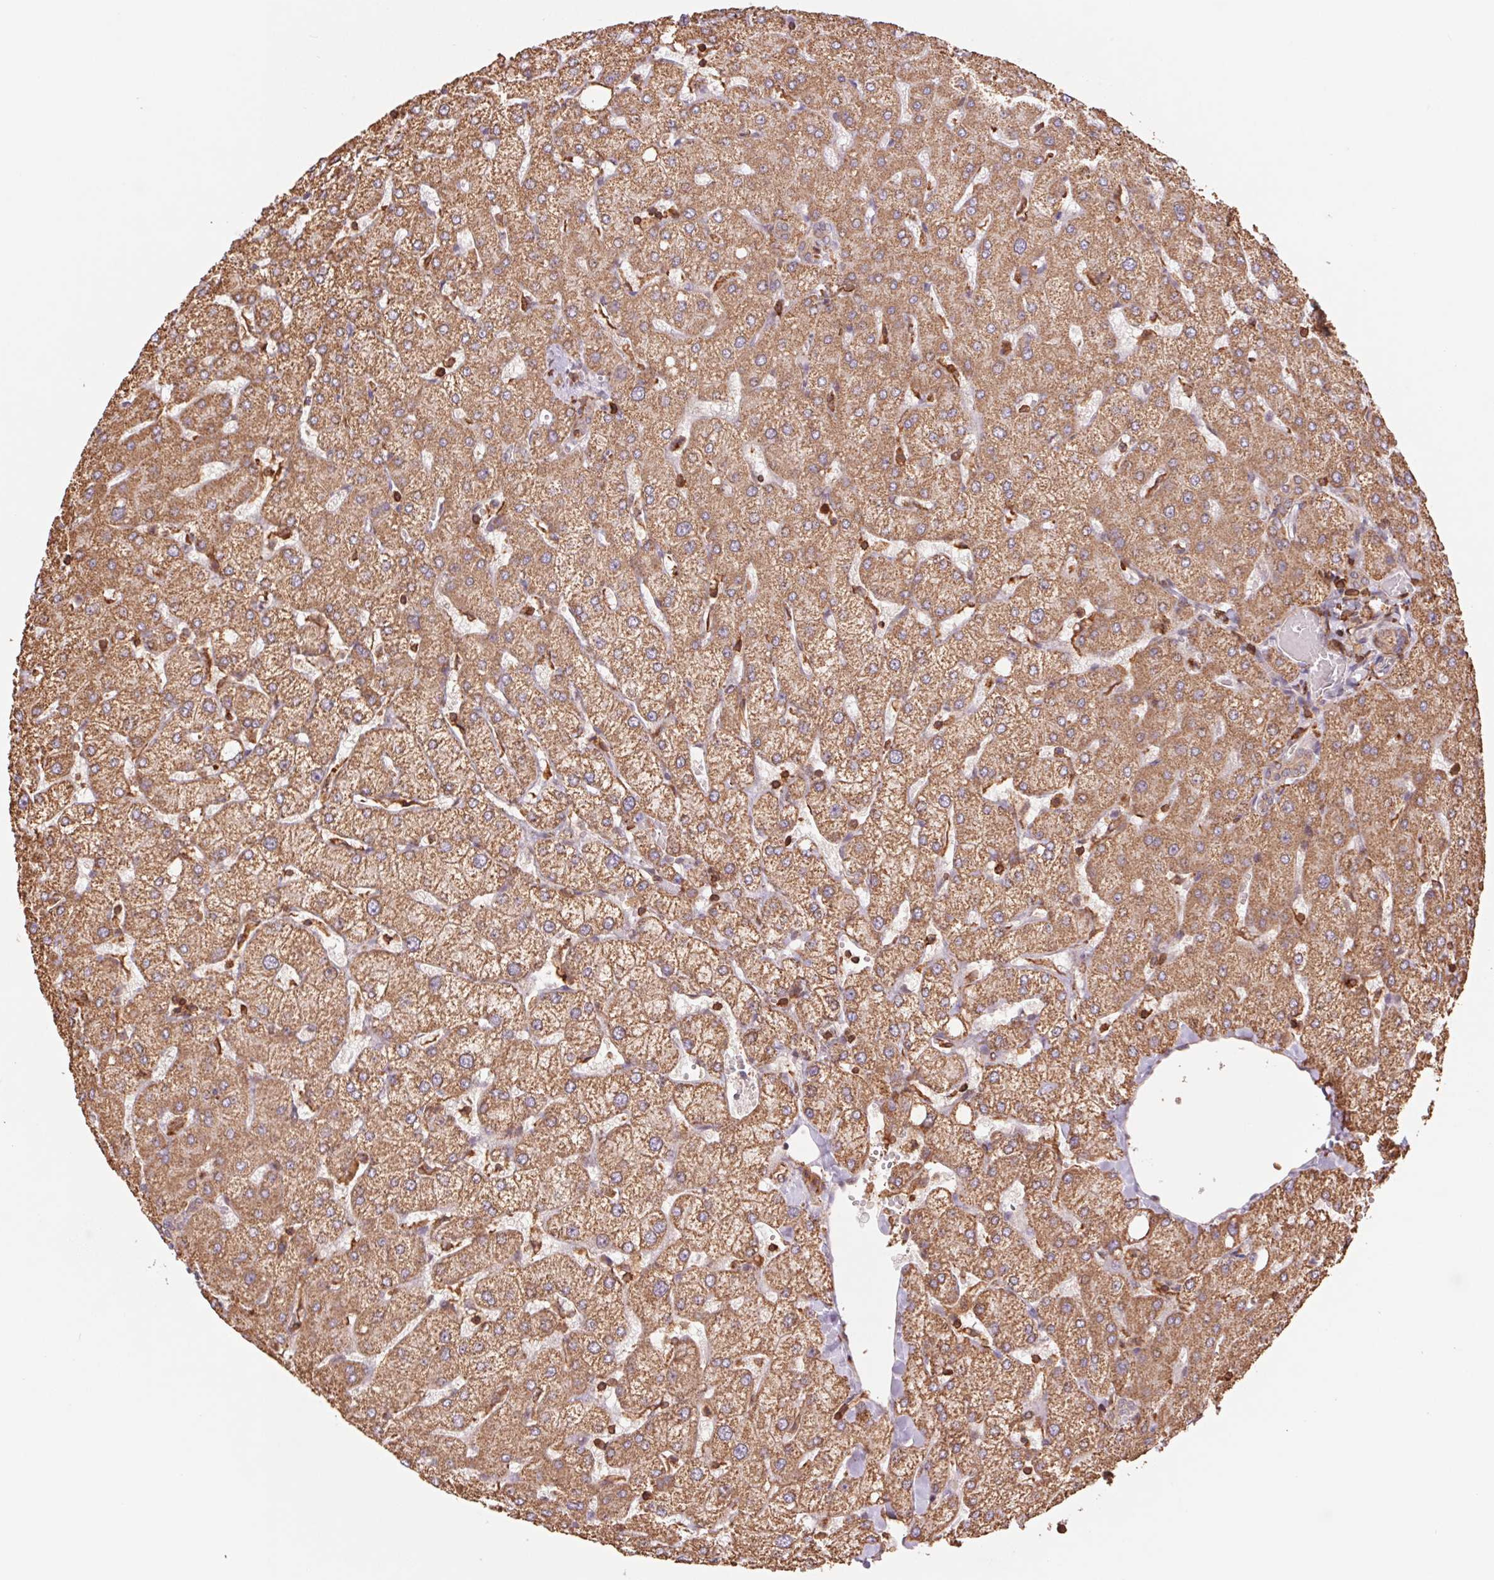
{"staining": {"intensity": "weak", "quantity": "<25%", "location": "cytoplasmic/membranous"}, "tissue": "liver", "cell_type": "Cholangiocytes", "image_type": "normal", "snomed": [{"axis": "morphology", "description": "Normal tissue, NOS"}, {"axis": "topography", "description": "Liver"}], "caption": "Cholangiocytes show no significant staining in normal liver. (IHC, brightfield microscopy, high magnification).", "gene": "URM1", "patient": {"sex": "female", "age": 54}}